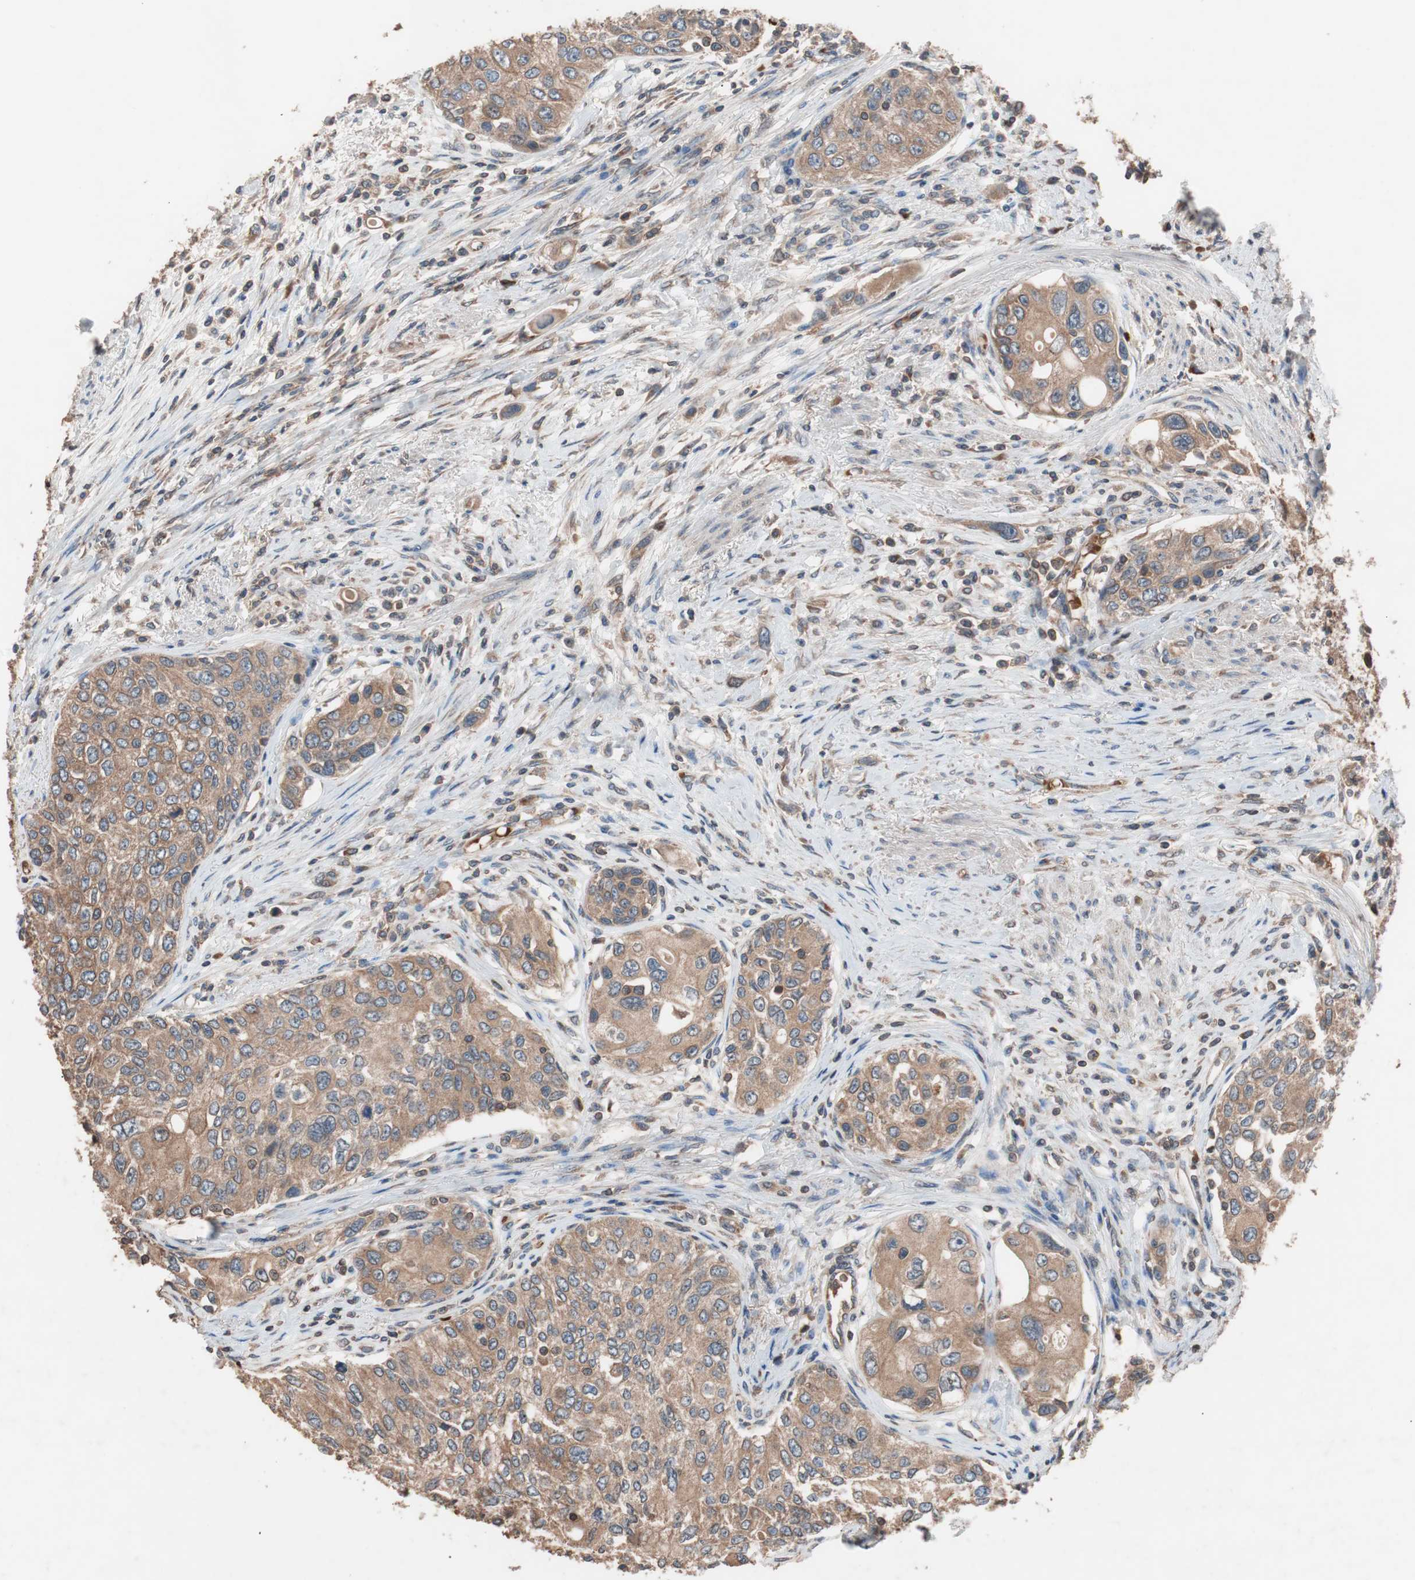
{"staining": {"intensity": "moderate", "quantity": ">75%", "location": "cytoplasmic/membranous"}, "tissue": "urothelial cancer", "cell_type": "Tumor cells", "image_type": "cancer", "snomed": [{"axis": "morphology", "description": "Urothelial carcinoma, High grade"}, {"axis": "topography", "description": "Urinary bladder"}], "caption": "A high-resolution histopathology image shows IHC staining of urothelial cancer, which demonstrates moderate cytoplasmic/membranous expression in approximately >75% of tumor cells.", "gene": "GLYCTK", "patient": {"sex": "female", "age": 56}}